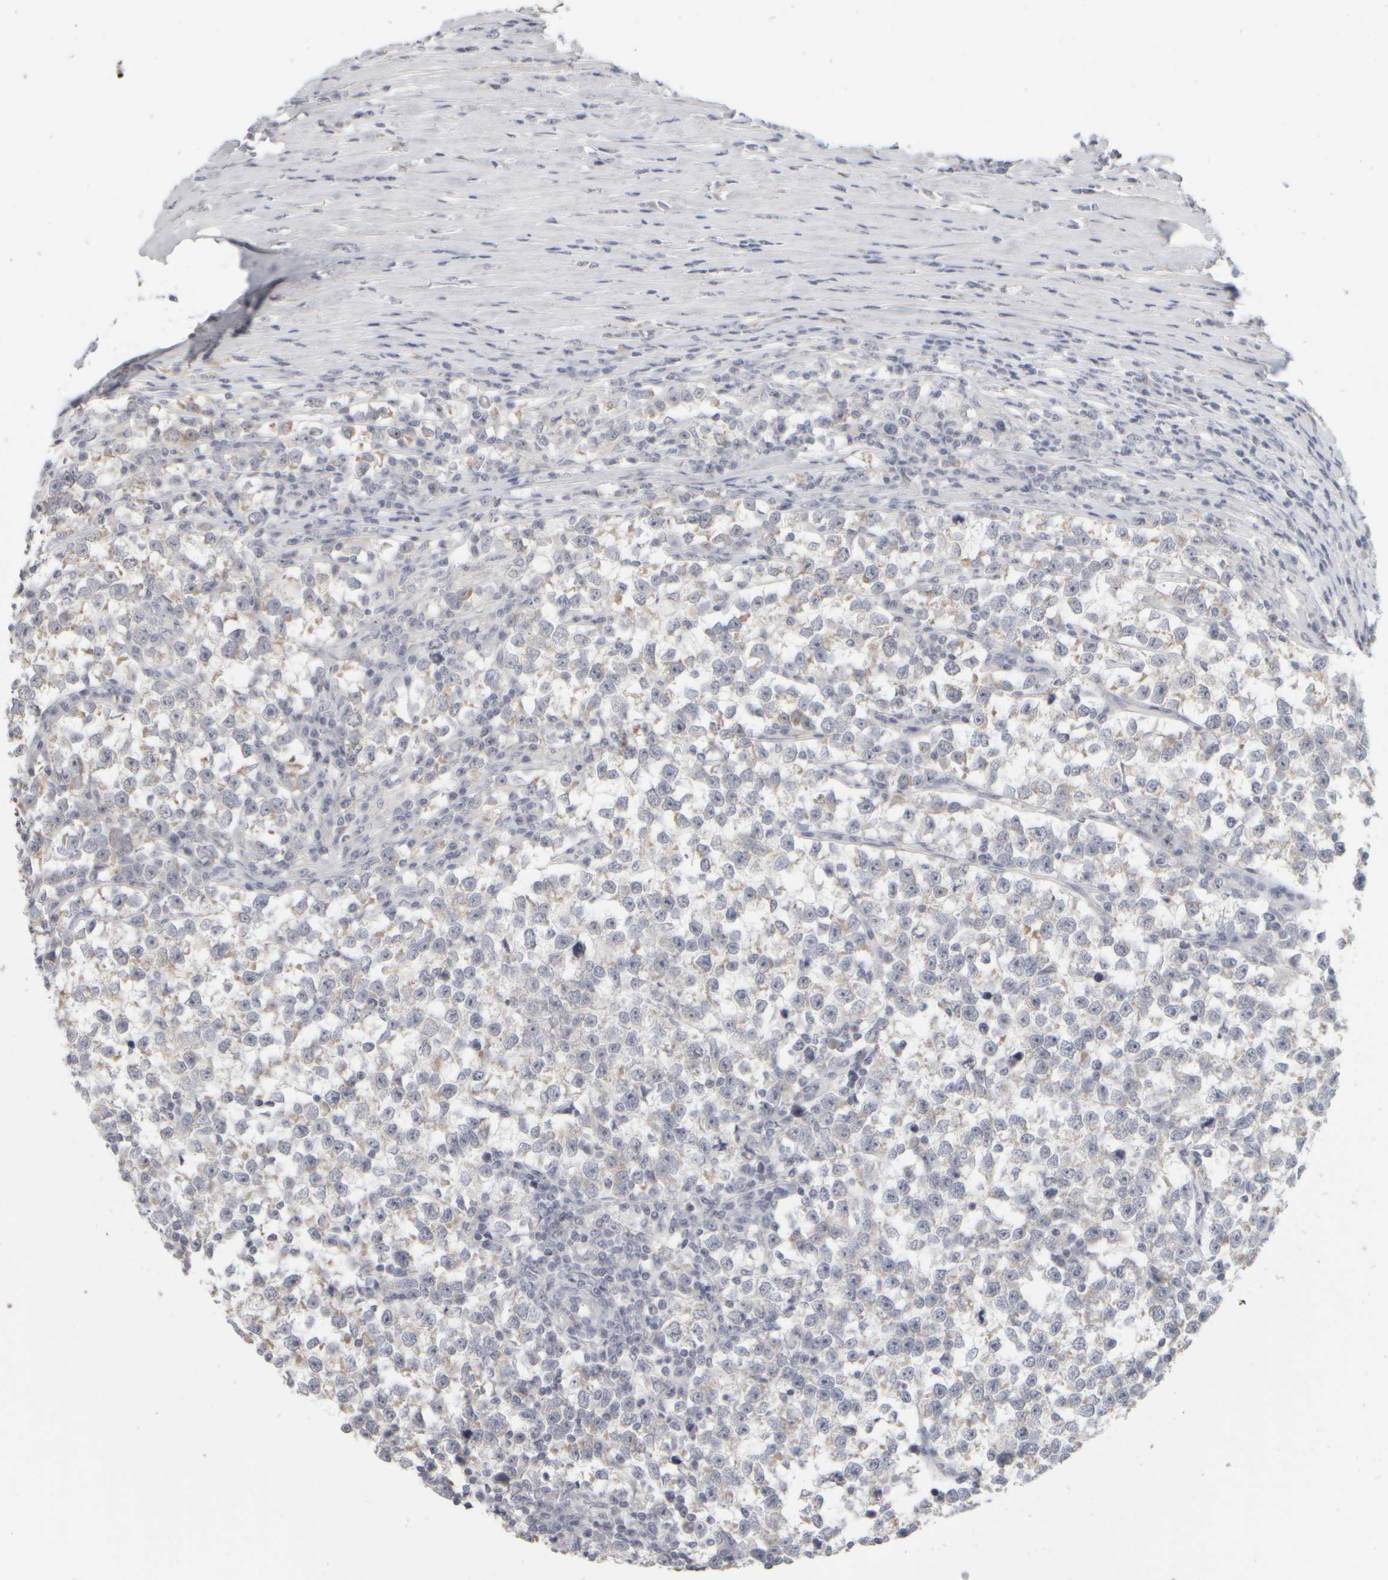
{"staining": {"intensity": "negative", "quantity": "none", "location": "none"}, "tissue": "testis cancer", "cell_type": "Tumor cells", "image_type": "cancer", "snomed": [{"axis": "morphology", "description": "Normal tissue, NOS"}, {"axis": "morphology", "description": "Seminoma, NOS"}, {"axis": "topography", "description": "Testis"}], "caption": "DAB immunohistochemical staining of testis cancer (seminoma) exhibits no significant staining in tumor cells.", "gene": "DCXR", "patient": {"sex": "male", "age": 43}}